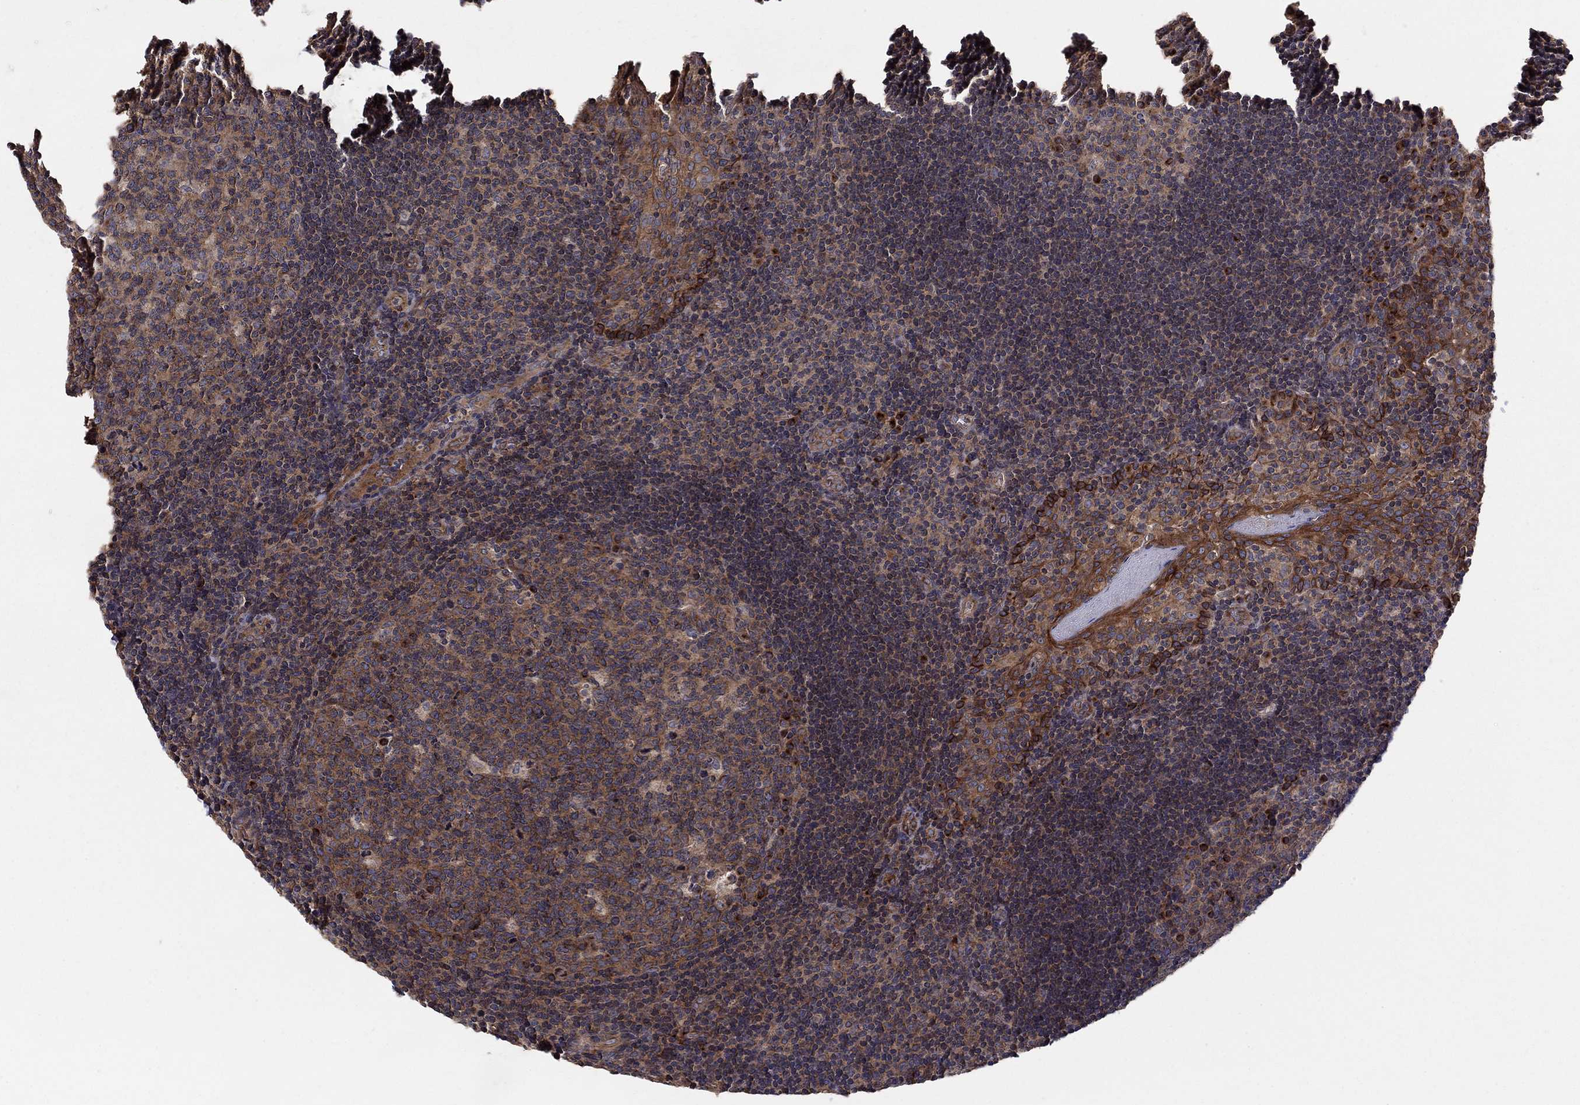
{"staining": {"intensity": "strong", "quantity": "25%-75%", "location": "cytoplasmic/membranous"}, "tissue": "tonsil", "cell_type": "Germinal center cells", "image_type": "normal", "snomed": [{"axis": "morphology", "description": "Normal tissue, NOS"}, {"axis": "topography", "description": "Tonsil"}], "caption": "Tonsil stained with immunohistochemistry displays strong cytoplasmic/membranous staining in about 25%-75% of germinal center cells.", "gene": "BMERB1", "patient": {"sex": "female", "age": 13}}